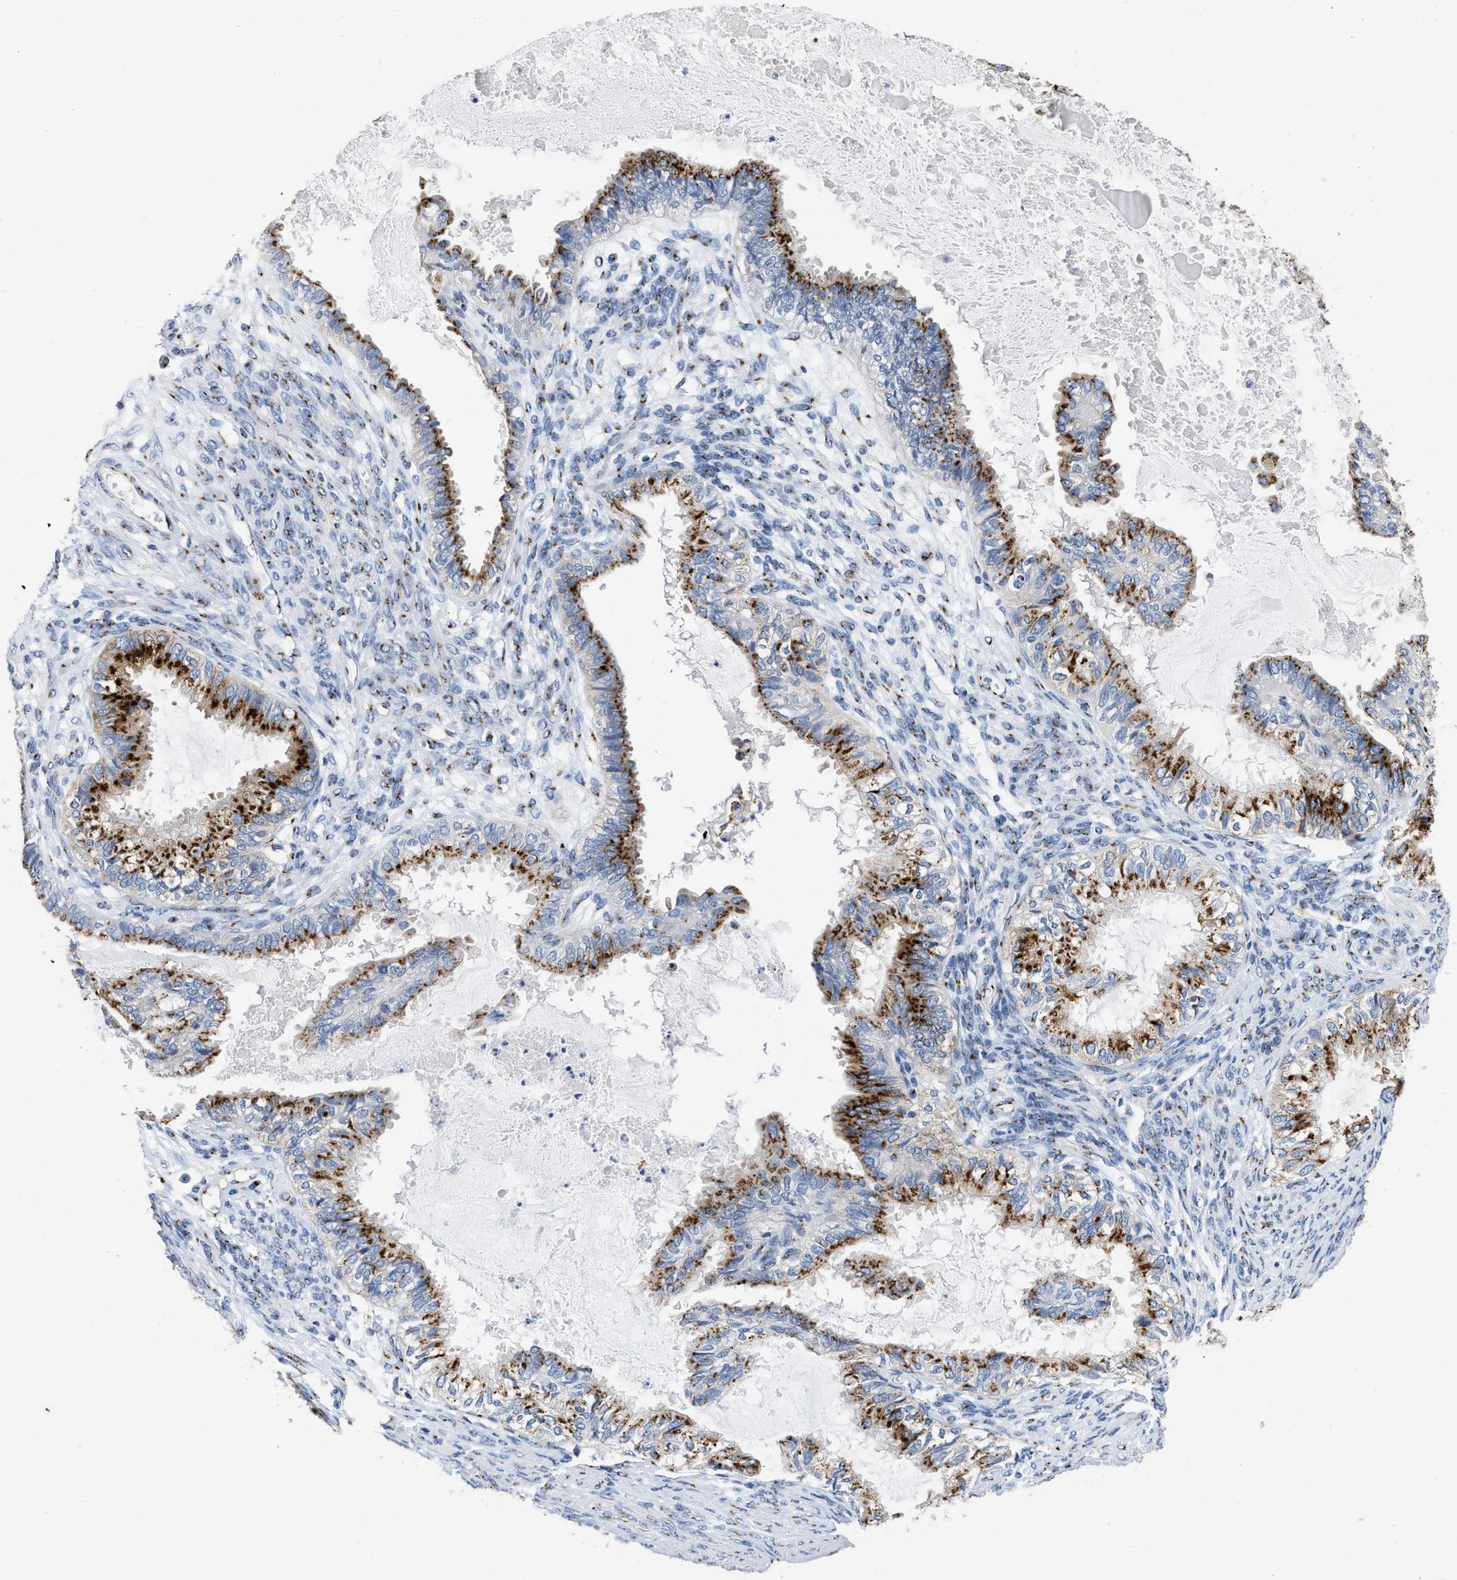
{"staining": {"intensity": "strong", "quantity": ">75%", "location": "cytoplasmic/membranous"}, "tissue": "cervical cancer", "cell_type": "Tumor cells", "image_type": "cancer", "snomed": [{"axis": "morphology", "description": "Normal tissue, NOS"}, {"axis": "morphology", "description": "Adenocarcinoma, NOS"}, {"axis": "topography", "description": "Cervix"}, {"axis": "topography", "description": "Endometrium"}], "caption": "Tumor cells display strong cytoplasmic/membranous expression in approximately >75% of cells in cervical adenocarcinoma.", "gene": "TMEM87A", "patient": {"sex": "female", "age": 86}}